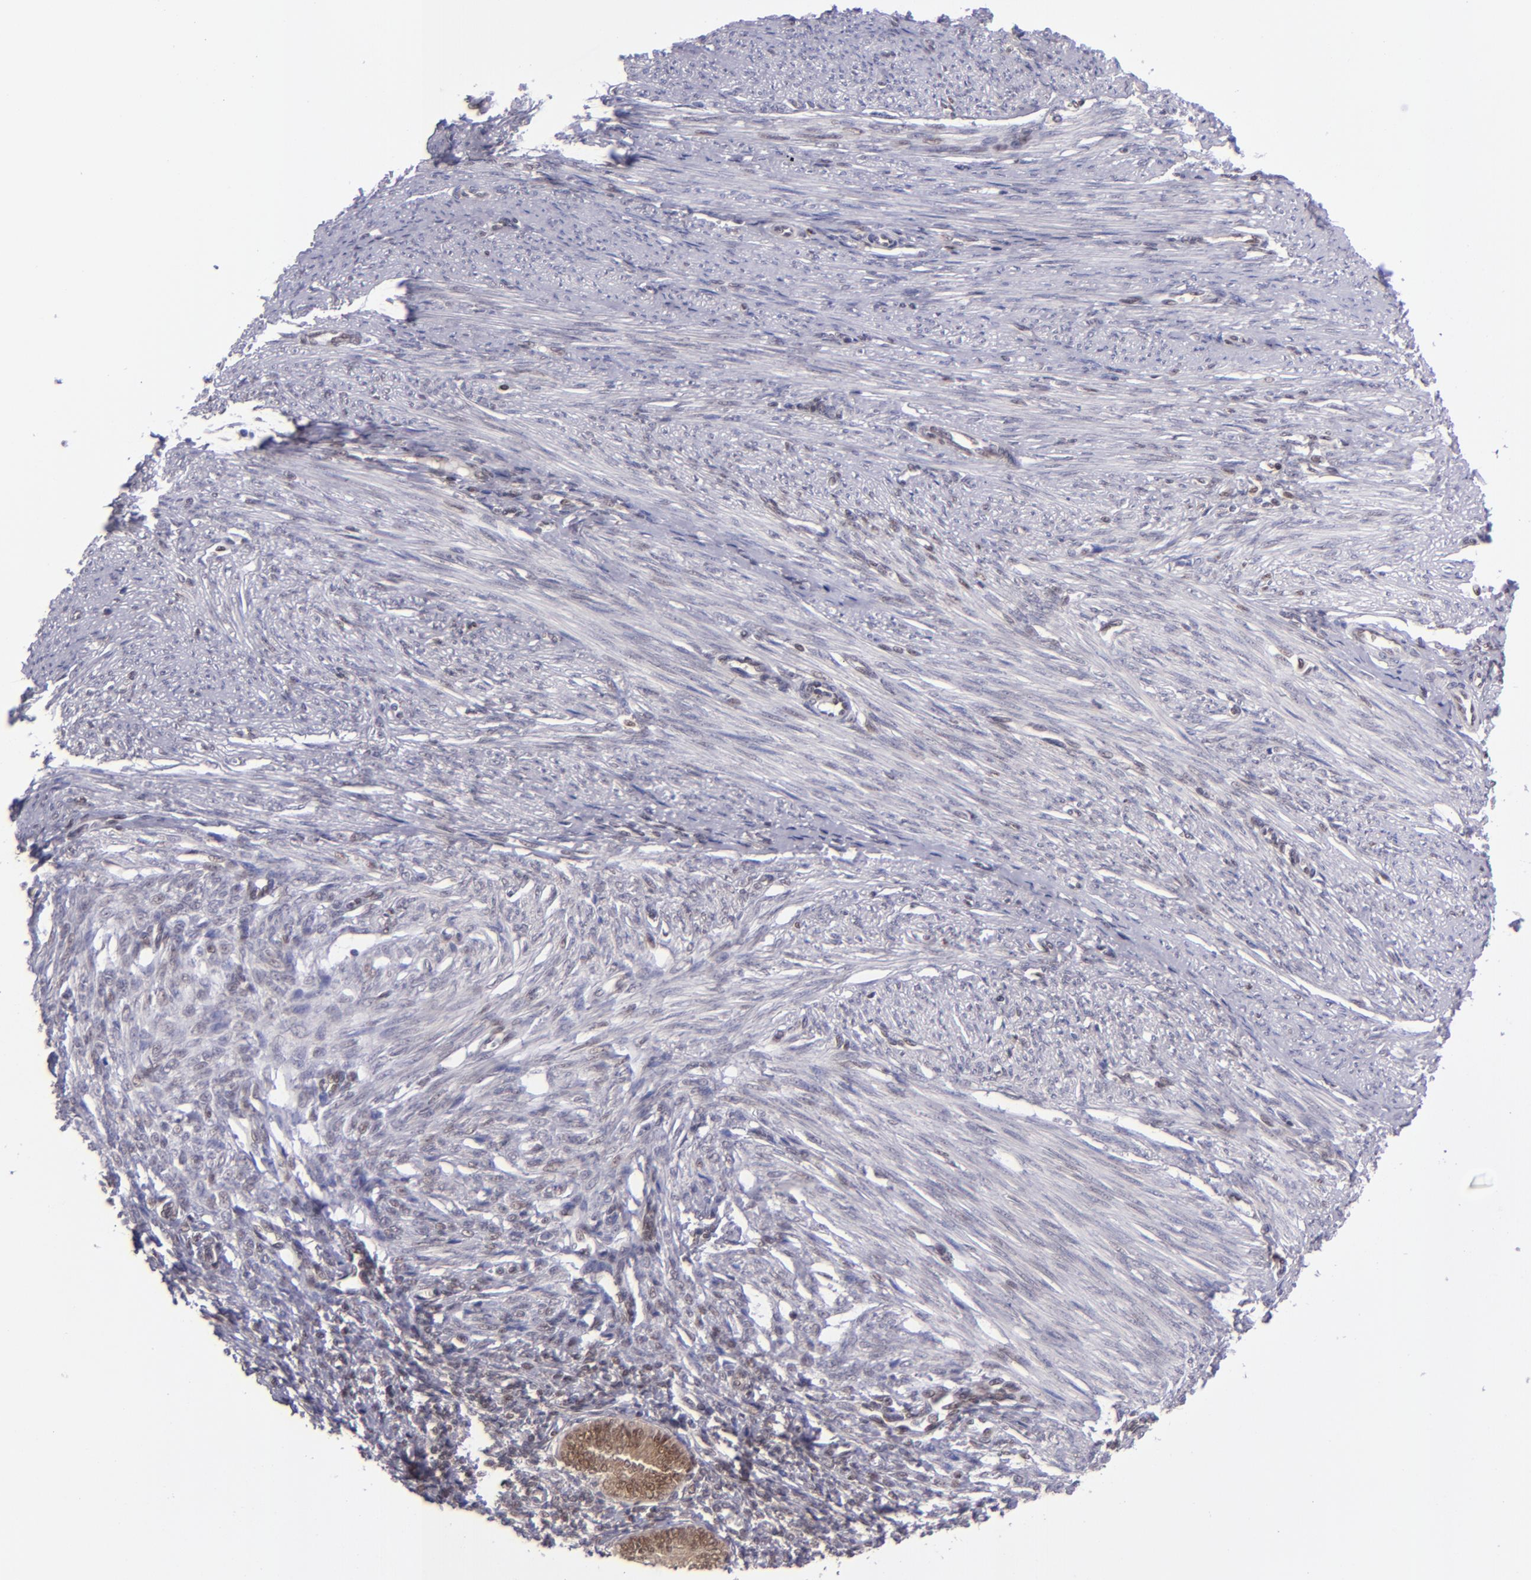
{"staining": {"intensity": "moderate", "quantity": ">75%", "location": "cytoplasmic/membranous,nuclear"}, "tissue": "endometrial cancer", "cell_type": "Tumor cells", "image_type": "cancer", "snomed": [{"axis": "morphology", "description": "Adenocarcinoma, NOS"}, {"axis": "topography", "description": "Endometrium"}], "caption": "This micrograph shows IHC staining of human endometrial cancer, with medium moderate cytoplasmic/membranous and nuclear positivity in about >75% of tumor cells.", "gene": "BAG1", "patient": {"sex": "female", "age": 63}}